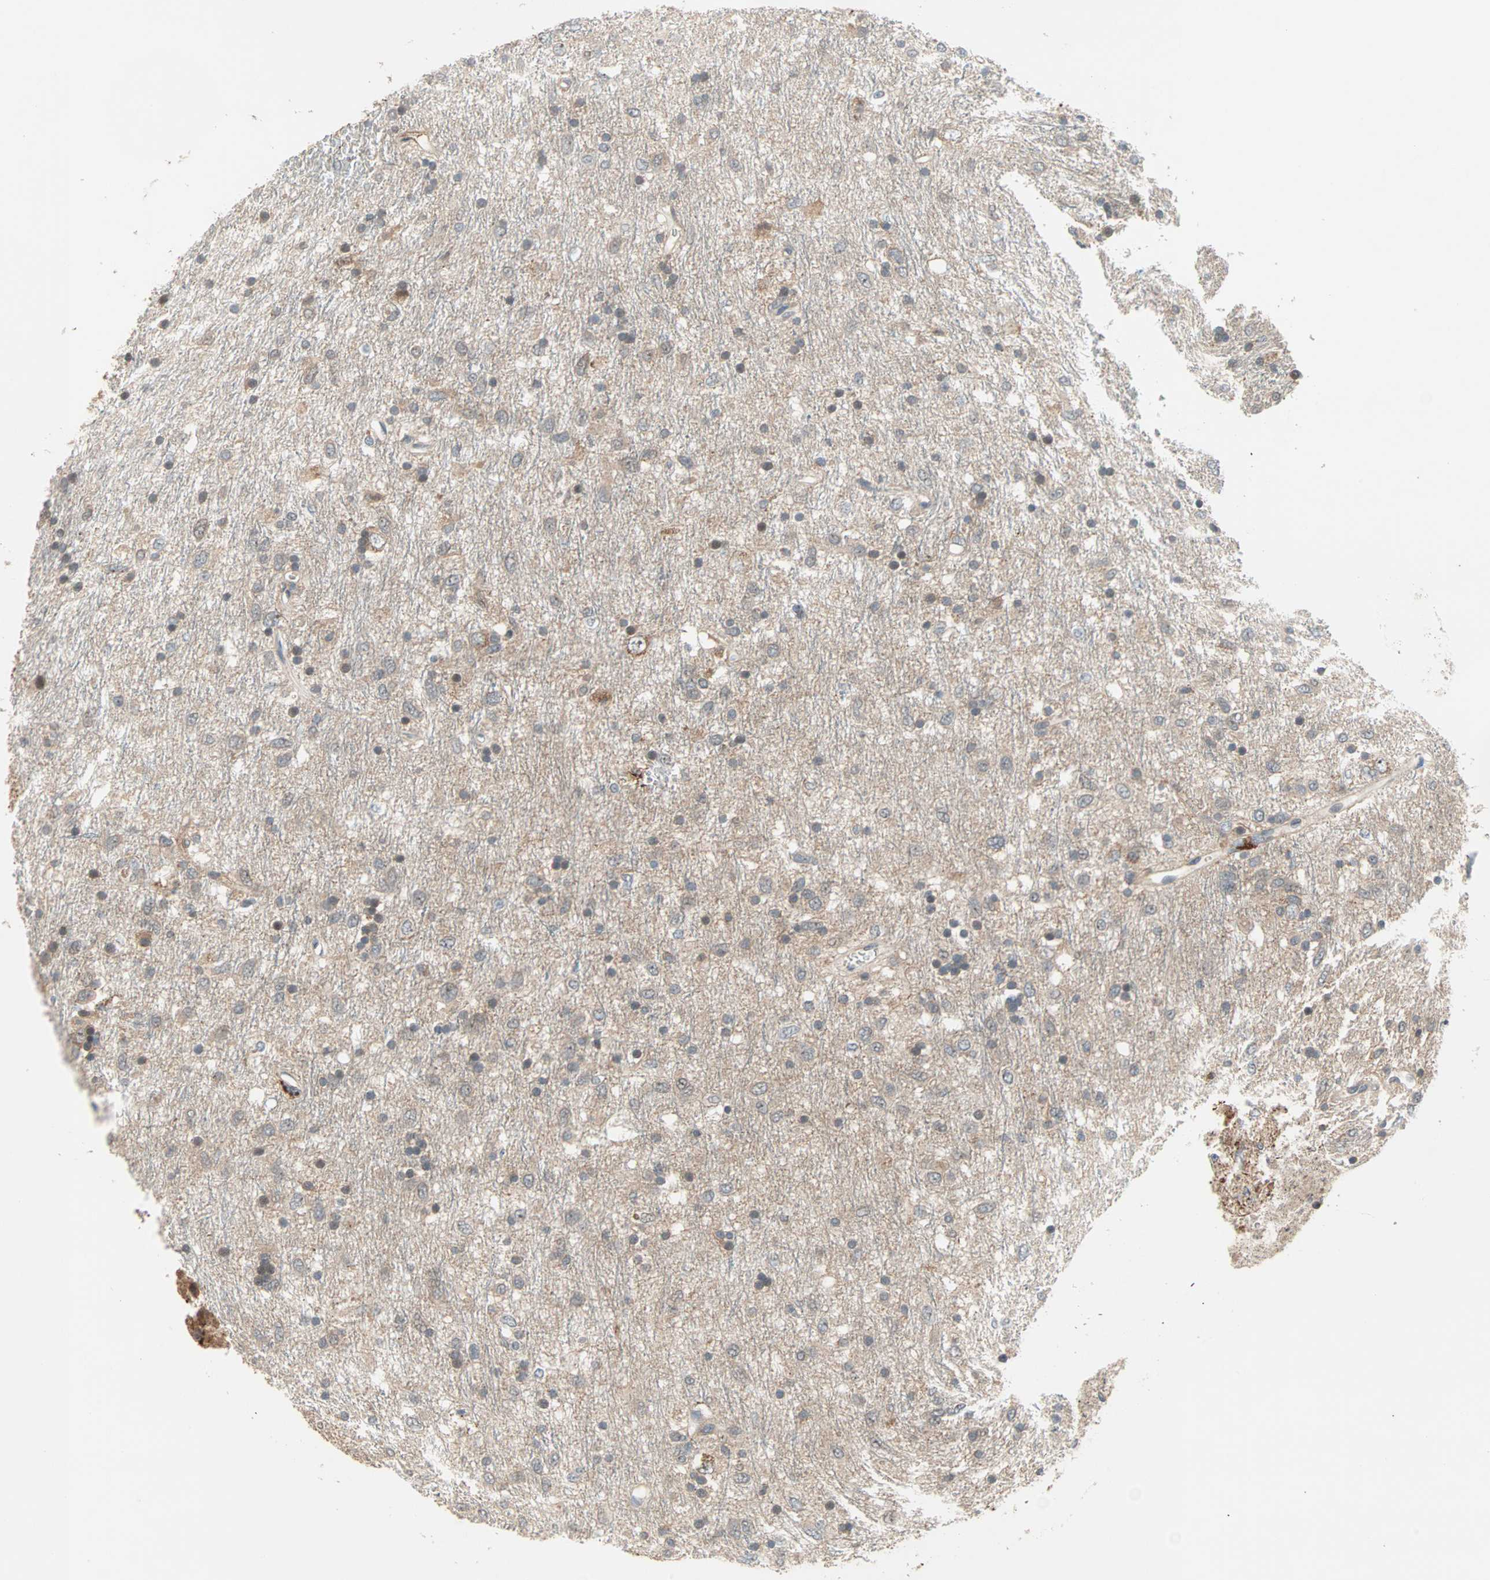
{"staining": {"intensity": "moderate", "quantity": "25%-75%", "location": "cytoplasmic/membranous"}, "tissue": "glioma", "cell_type": "Tumor cells", "image_type": "cancer", "snomed": [{"axis": "morphology", "description": "Glioma, malignant, Low grade"}, {"axis": "topography", "description": "Brain"}], "caption": "An image of human glioma stained for a protein exhibits moderate cytoplasmic/membranous brown staining in tumor cells.", "gene": "PROS1", "patient": {"sex": "male", "age": 77}}